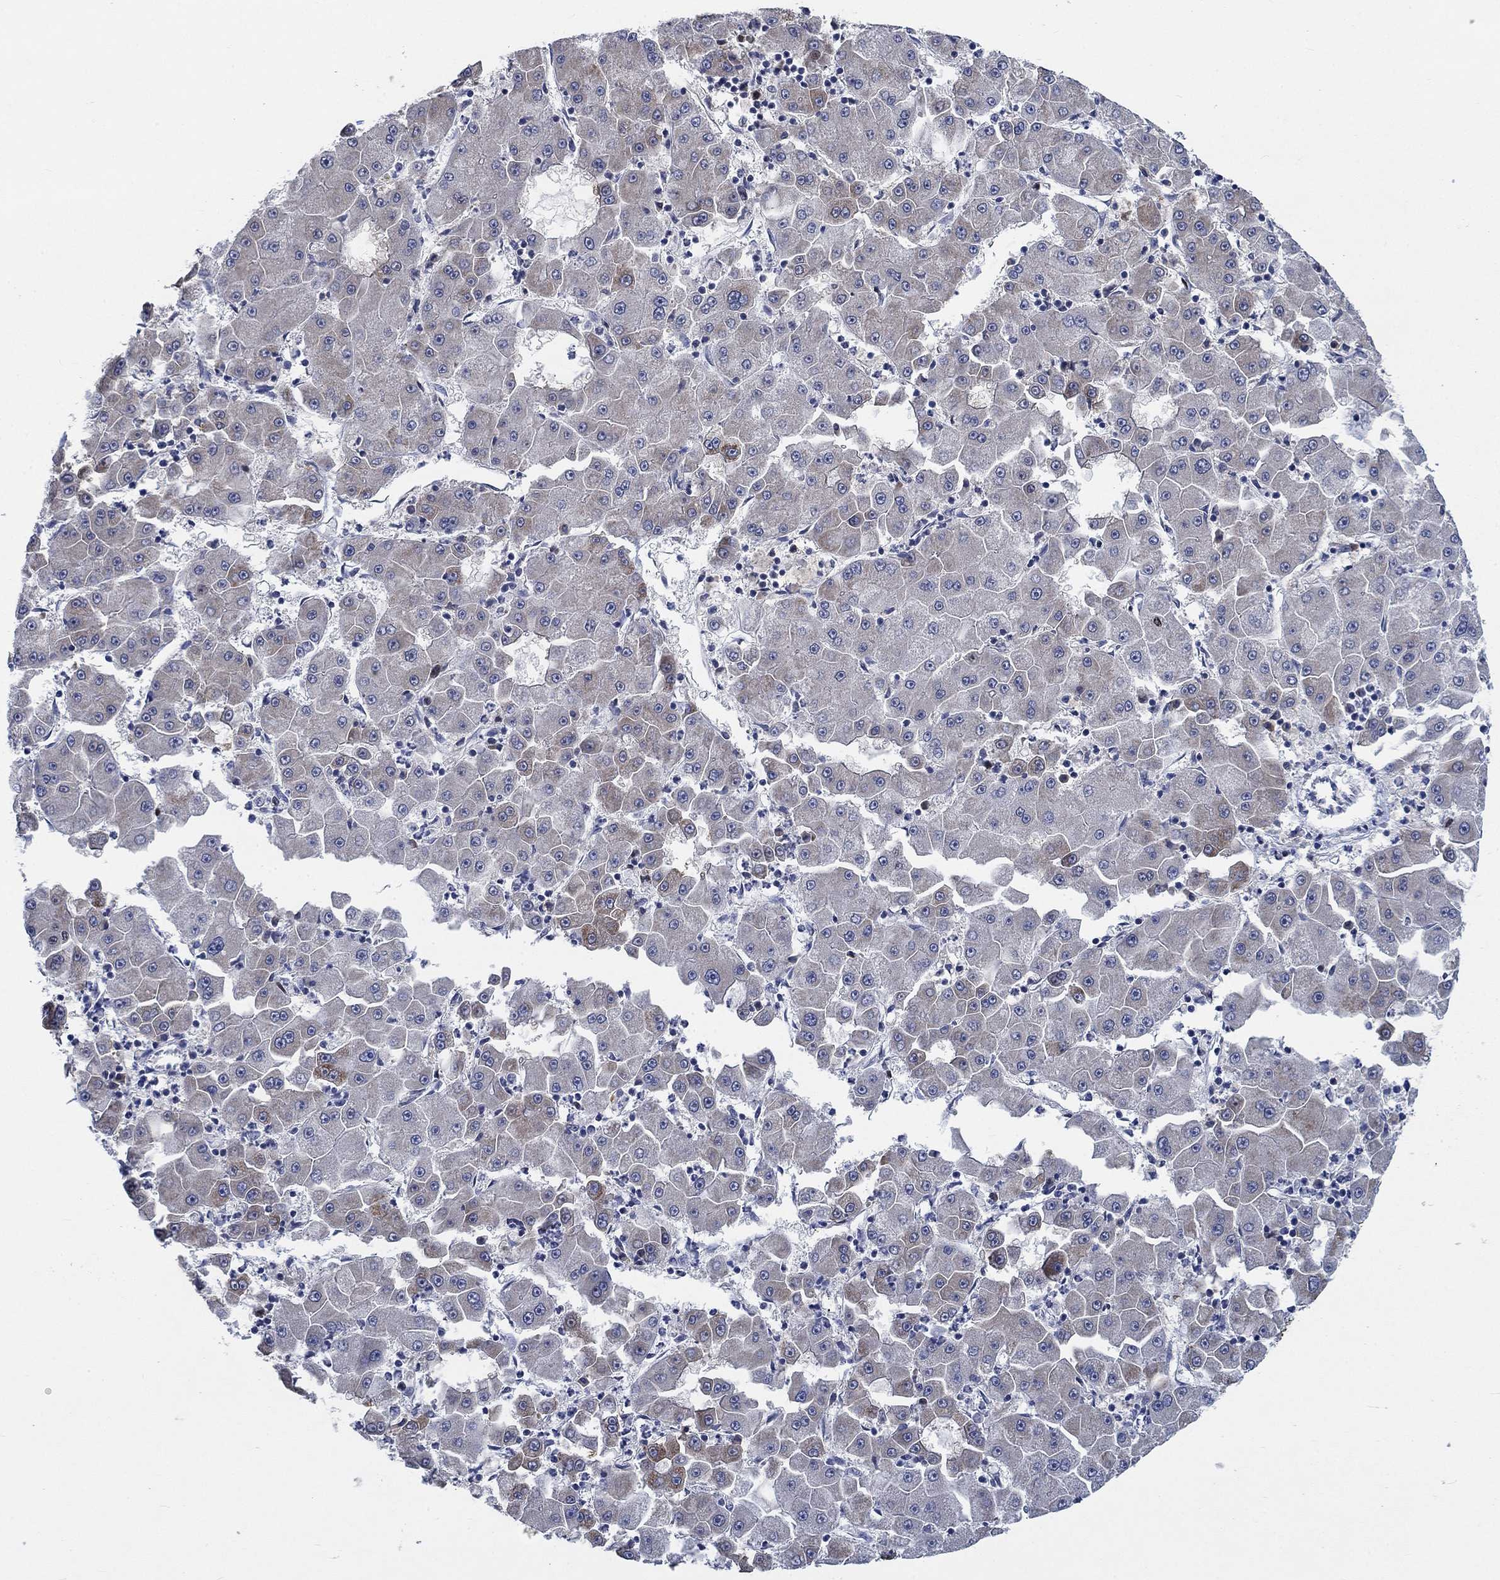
{"staining": {"intensity": "strong", "quantity": "<25%", "location": "cytoplasmic/membranous"}, "tissue": "liver cancer", "cell_type": "Tumor cells", "image_type": "cancer", "snomed": [{"axis": "morphology", "description": "Carcinoma, Hepatocellular, NOS"}, {"axis": "topography", "description": "Liver"}], "caption": "Approximately <25% of tumor cells in human liver hepatocellular carcinoma reveal strong cytoplasmic/membranous protein staining as visualized by brown immunohistochemical staining.", "gene": "MMP24", "patient": {"sex": "male", "age": 73}}